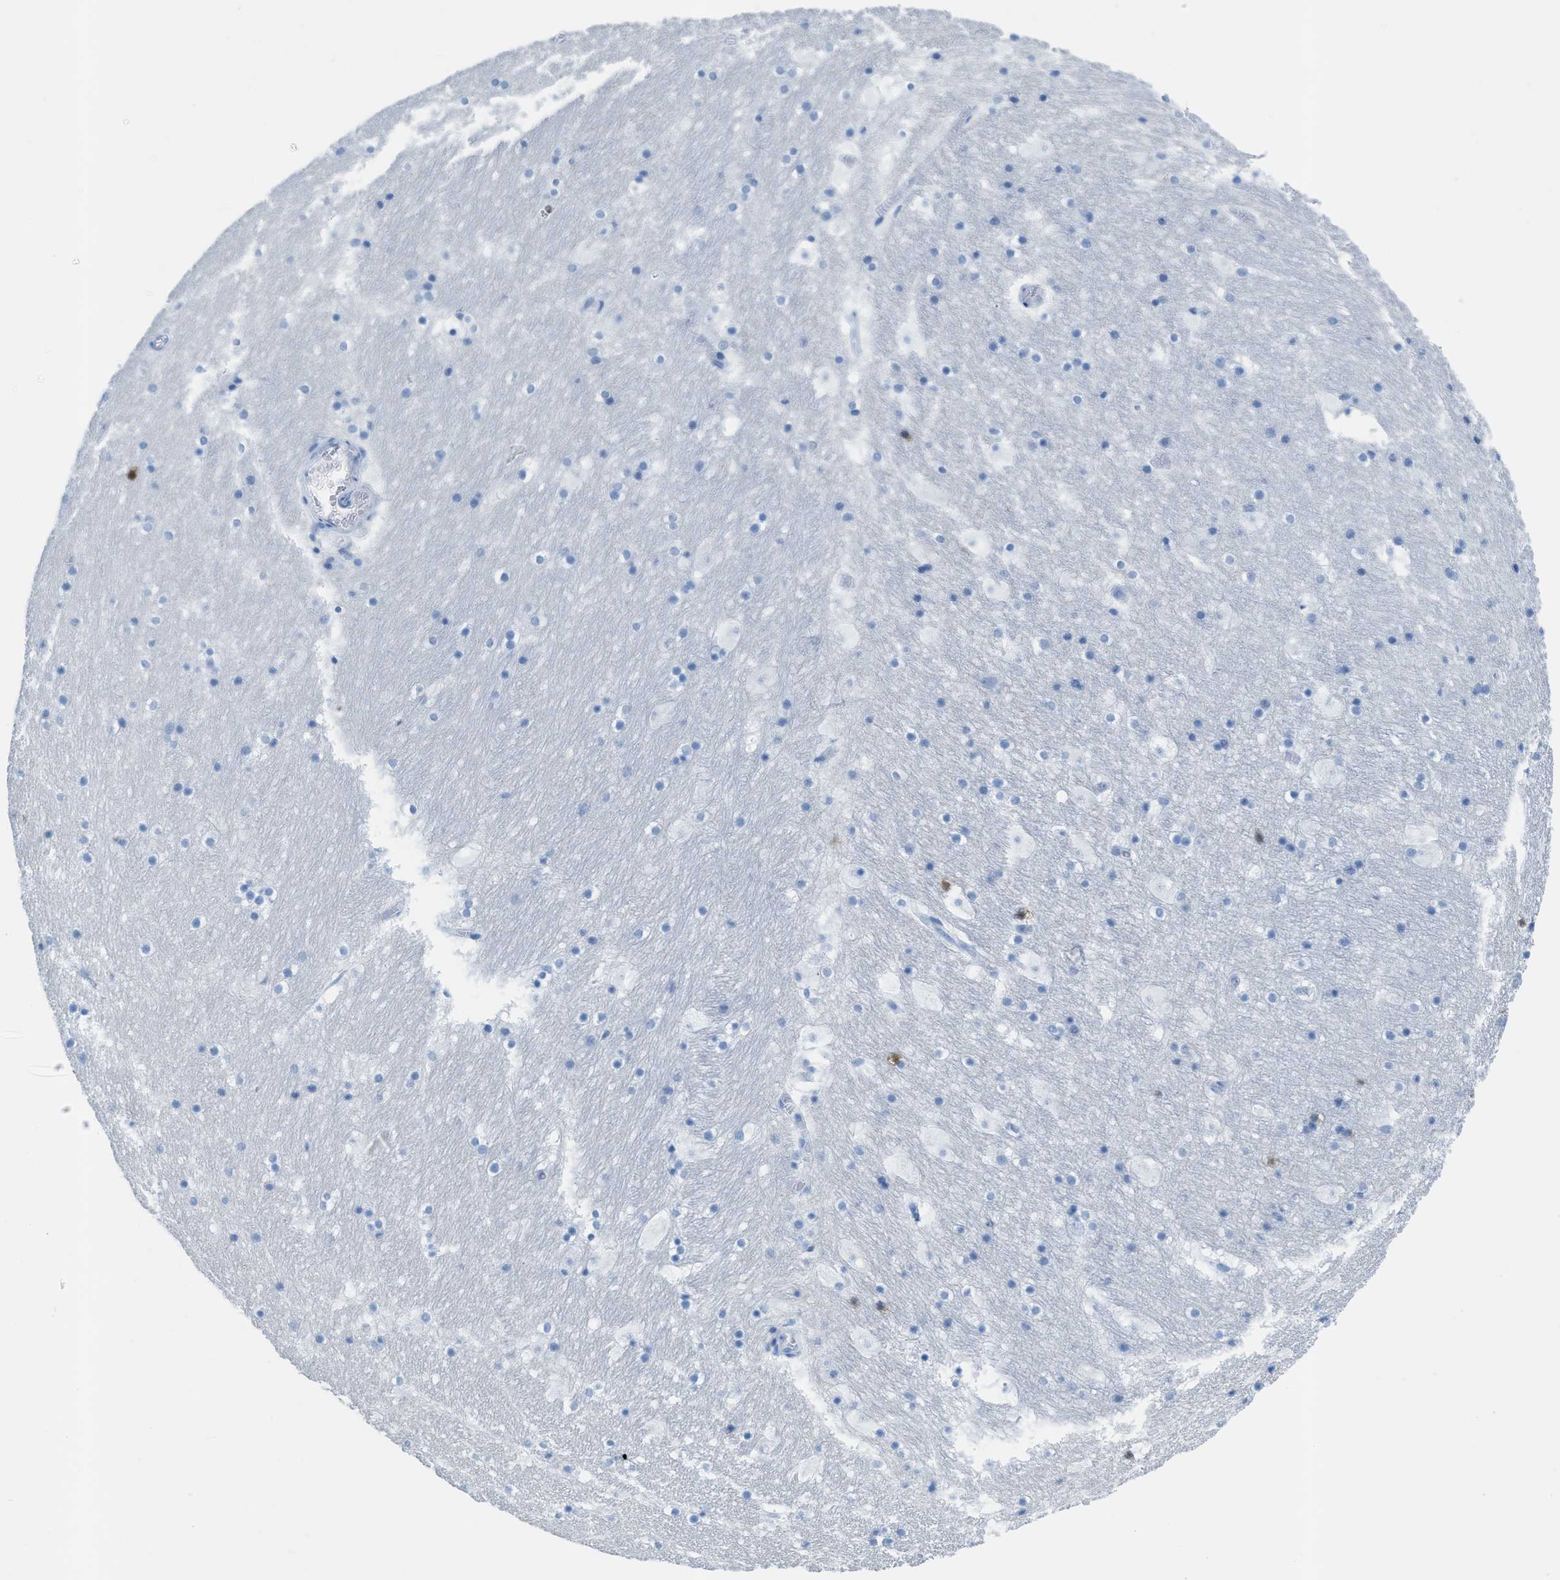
{"staining": {"intensity": "negative", "quantity": "none", "location": "none"}, "tissue": "hippocampus", "cell_type": "Glial cells", "image_type": "normal", "snomed": [{"axis": "morphology", "description": "Normal tissue, NOS"}, {"axis": "topography", "description": "Hippocampus"}], "caption": "IHC of benign human hippocampus exhibits no staining in glial cells.", "gene": "CDKN2A", "patient": {"sex": "male", "age": 45}}